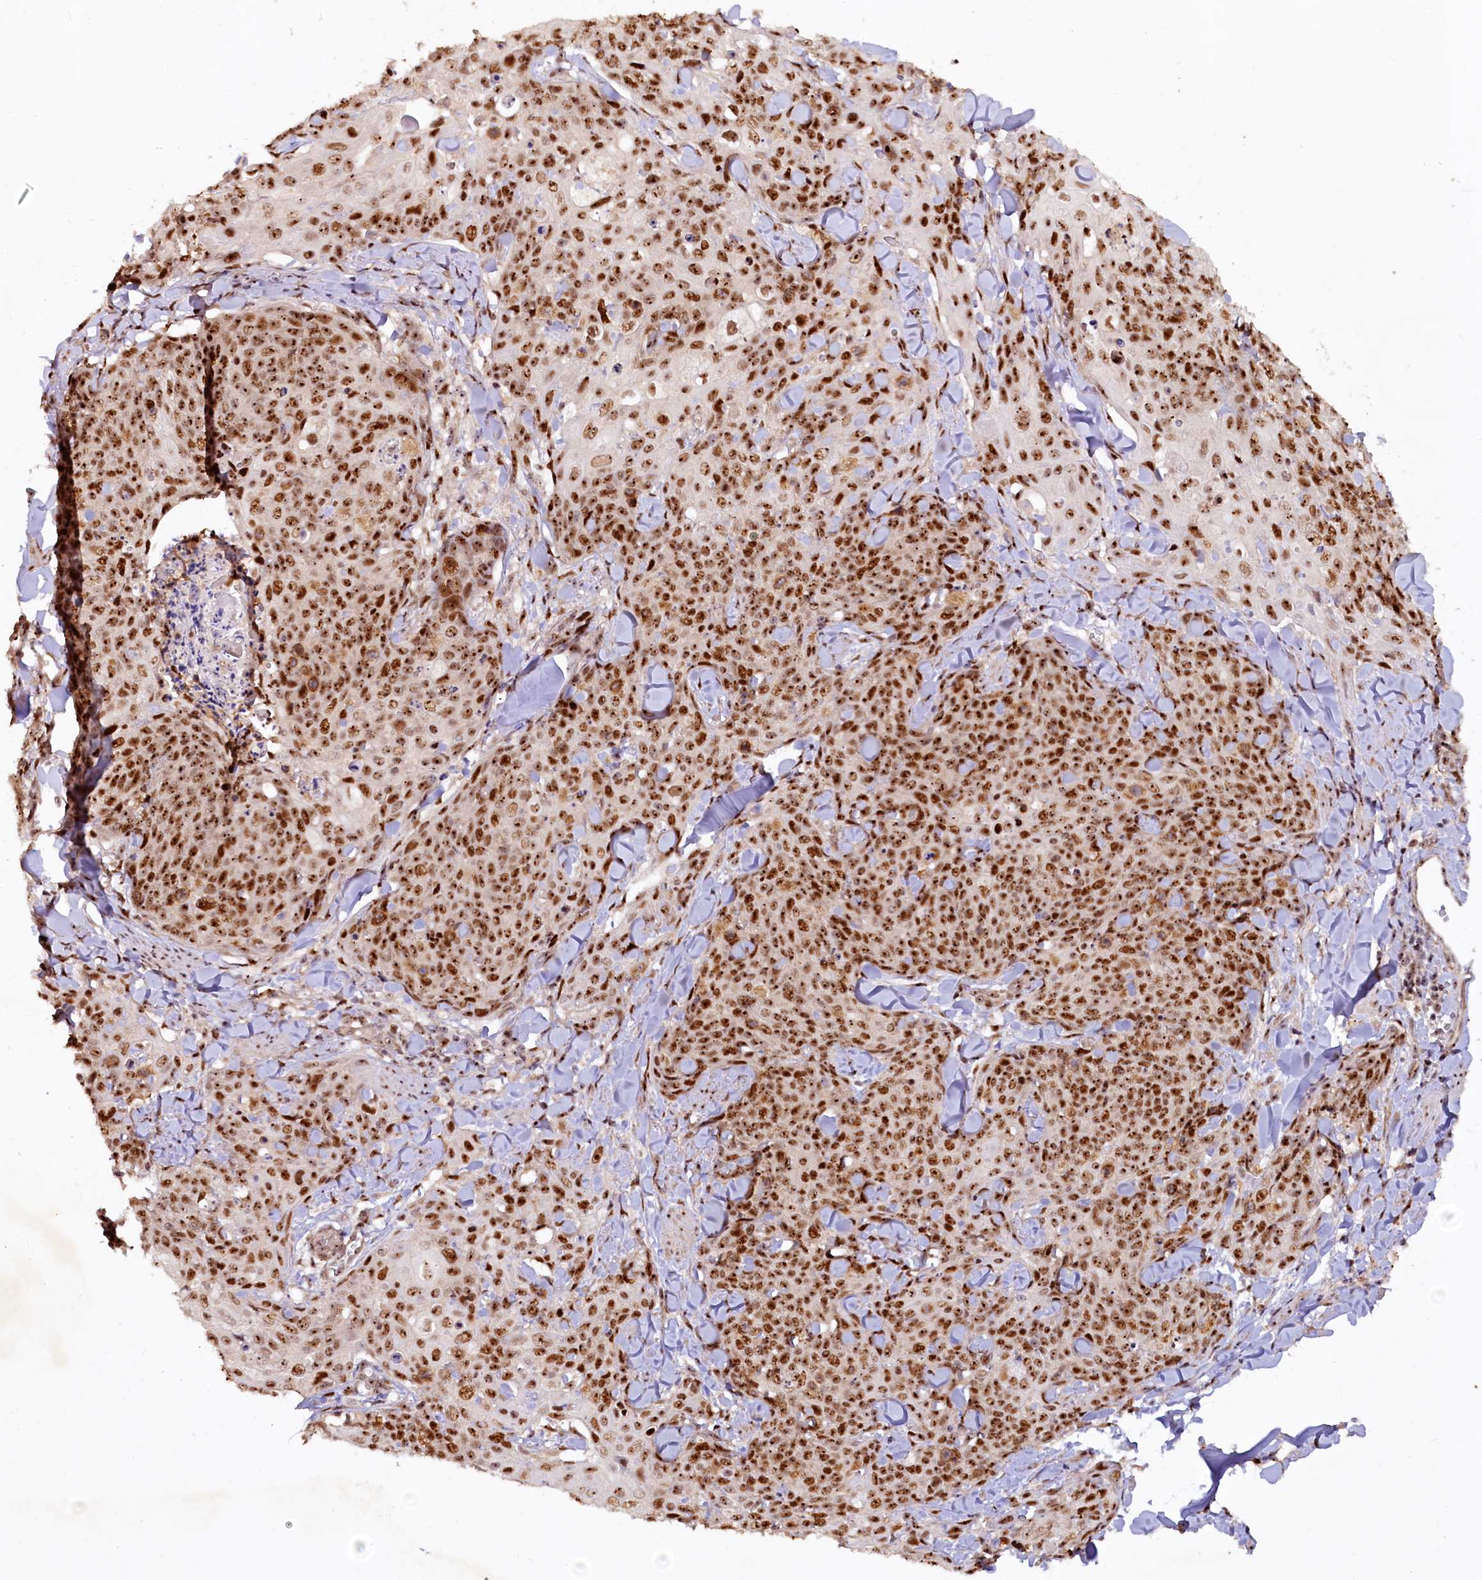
{"staining": {"intensity": "strong", "quantity": ">75%", "location": "nuclear"}, "tissue": "skin cancer", "cell_type": "Tumor cells", "image_type": "cancer", "snomed": [{"axis": "morphology", "description": "Squamous cell carcinoma, NOS"}, {"axis": "topography", "description": "Skin"}, {"axis": "topography", "description": "Vulva"}], "caption": "This is a micrograph of IHC staining of skin cancer (squamous cell carcinoma), which shows strong staining in the nuclear of tumor cells.", "gene": "TCOF1", "patient": {"sex": "female", "age": 85}}